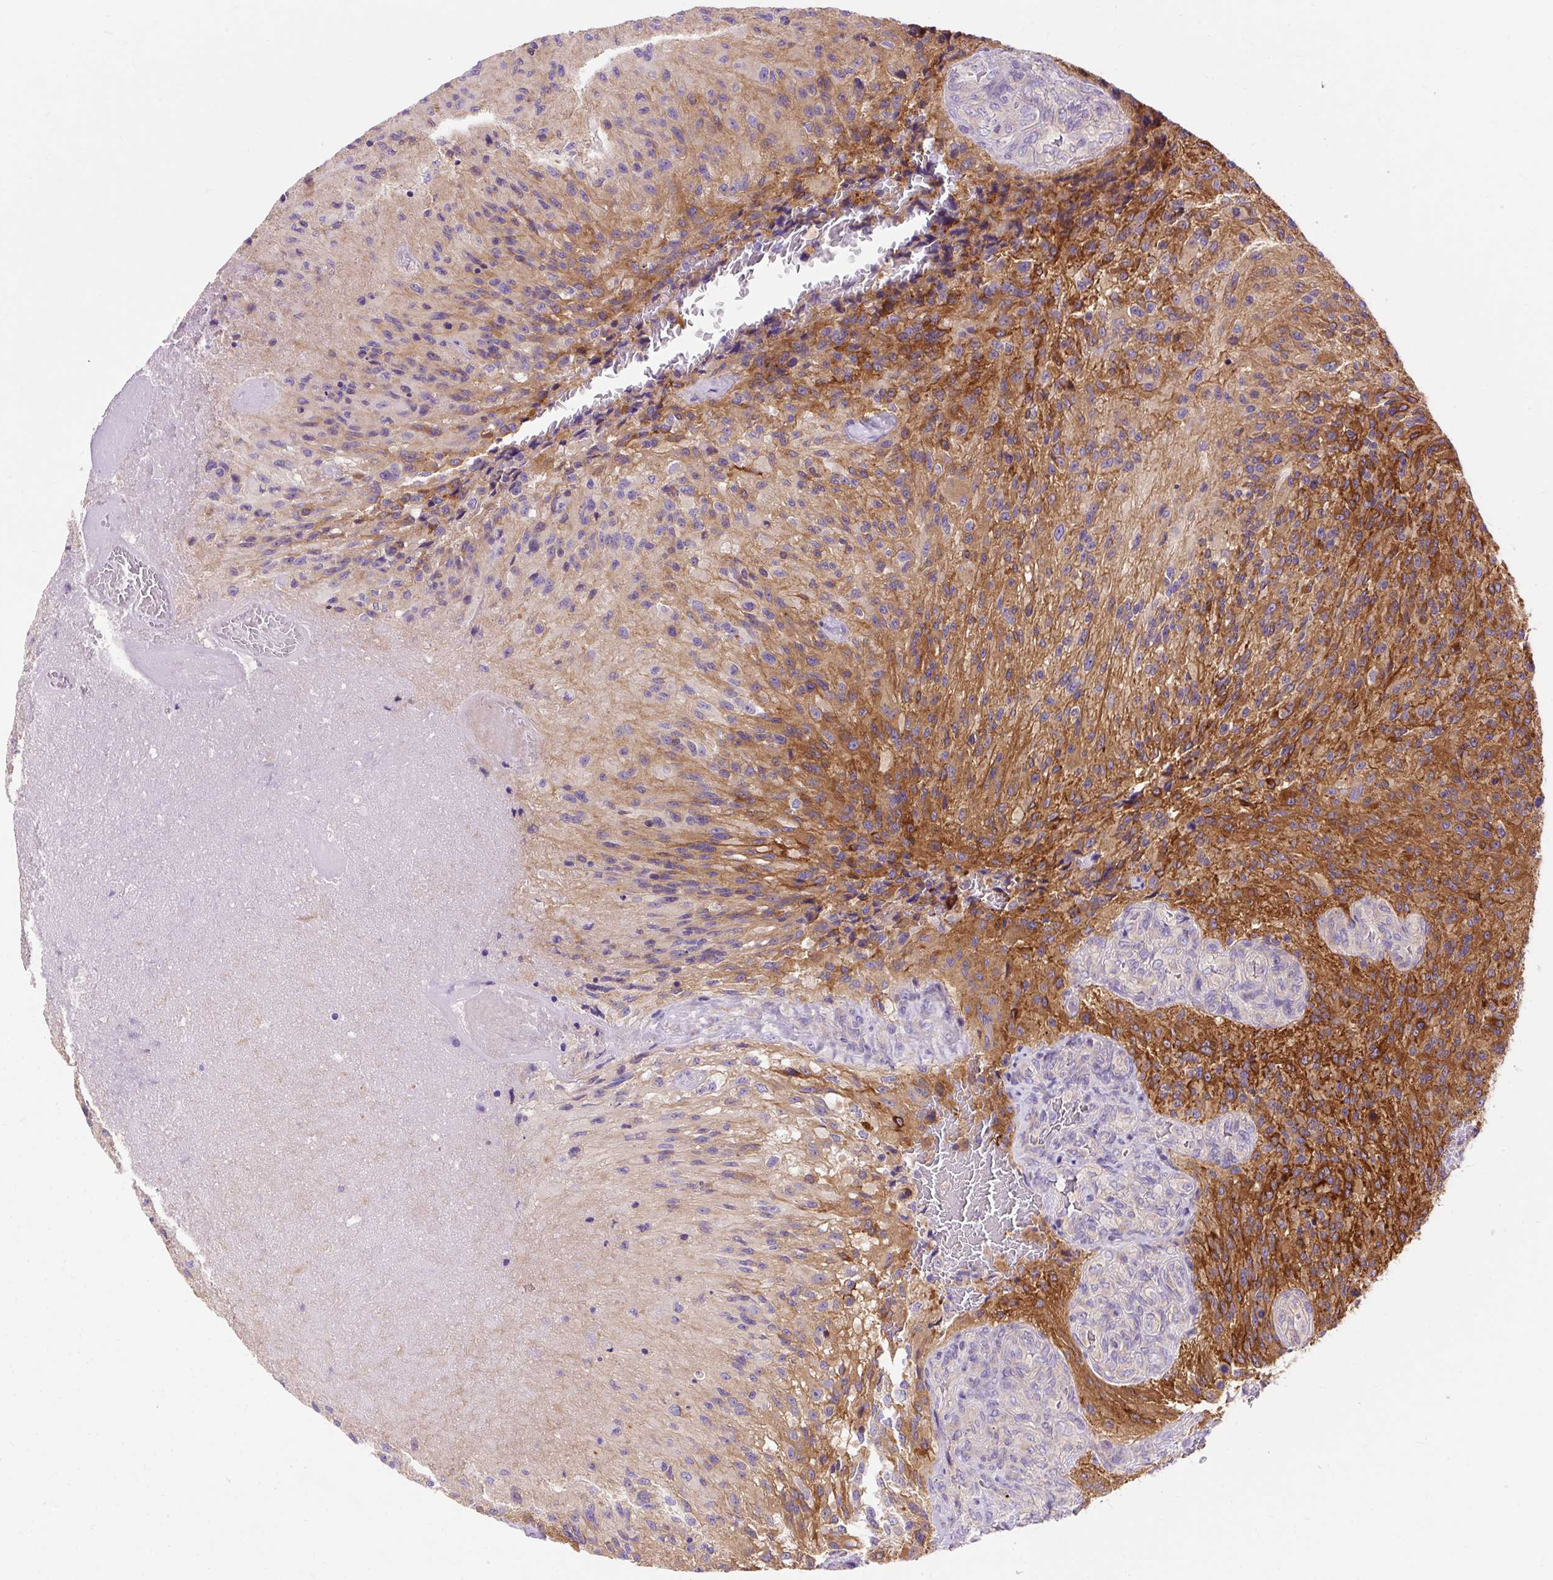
{"staining": {"intensity": "moderate", "quantity": ">75%", "location": "cytoplasmic/membranous"}, "tissue": "glioma", "cell_type": "Tumor cells", "image_type": "cancer", "snomed": [{"axis": "morphology", "description": "Normal tissue, NOS"}, {"axis": "morphology", "description": "Glioma, malignant, High grade"}, {"axis": "topography", "description": "Cerebral cortex"}], "caption": "The immunohistochemical stain labels moderate cytoplasmic/membranous staining in tumor cells of high-grade glioma (malignant) tissue.", "gene": "OR4K15", "patient": {"sex": "male", "age": 56}}